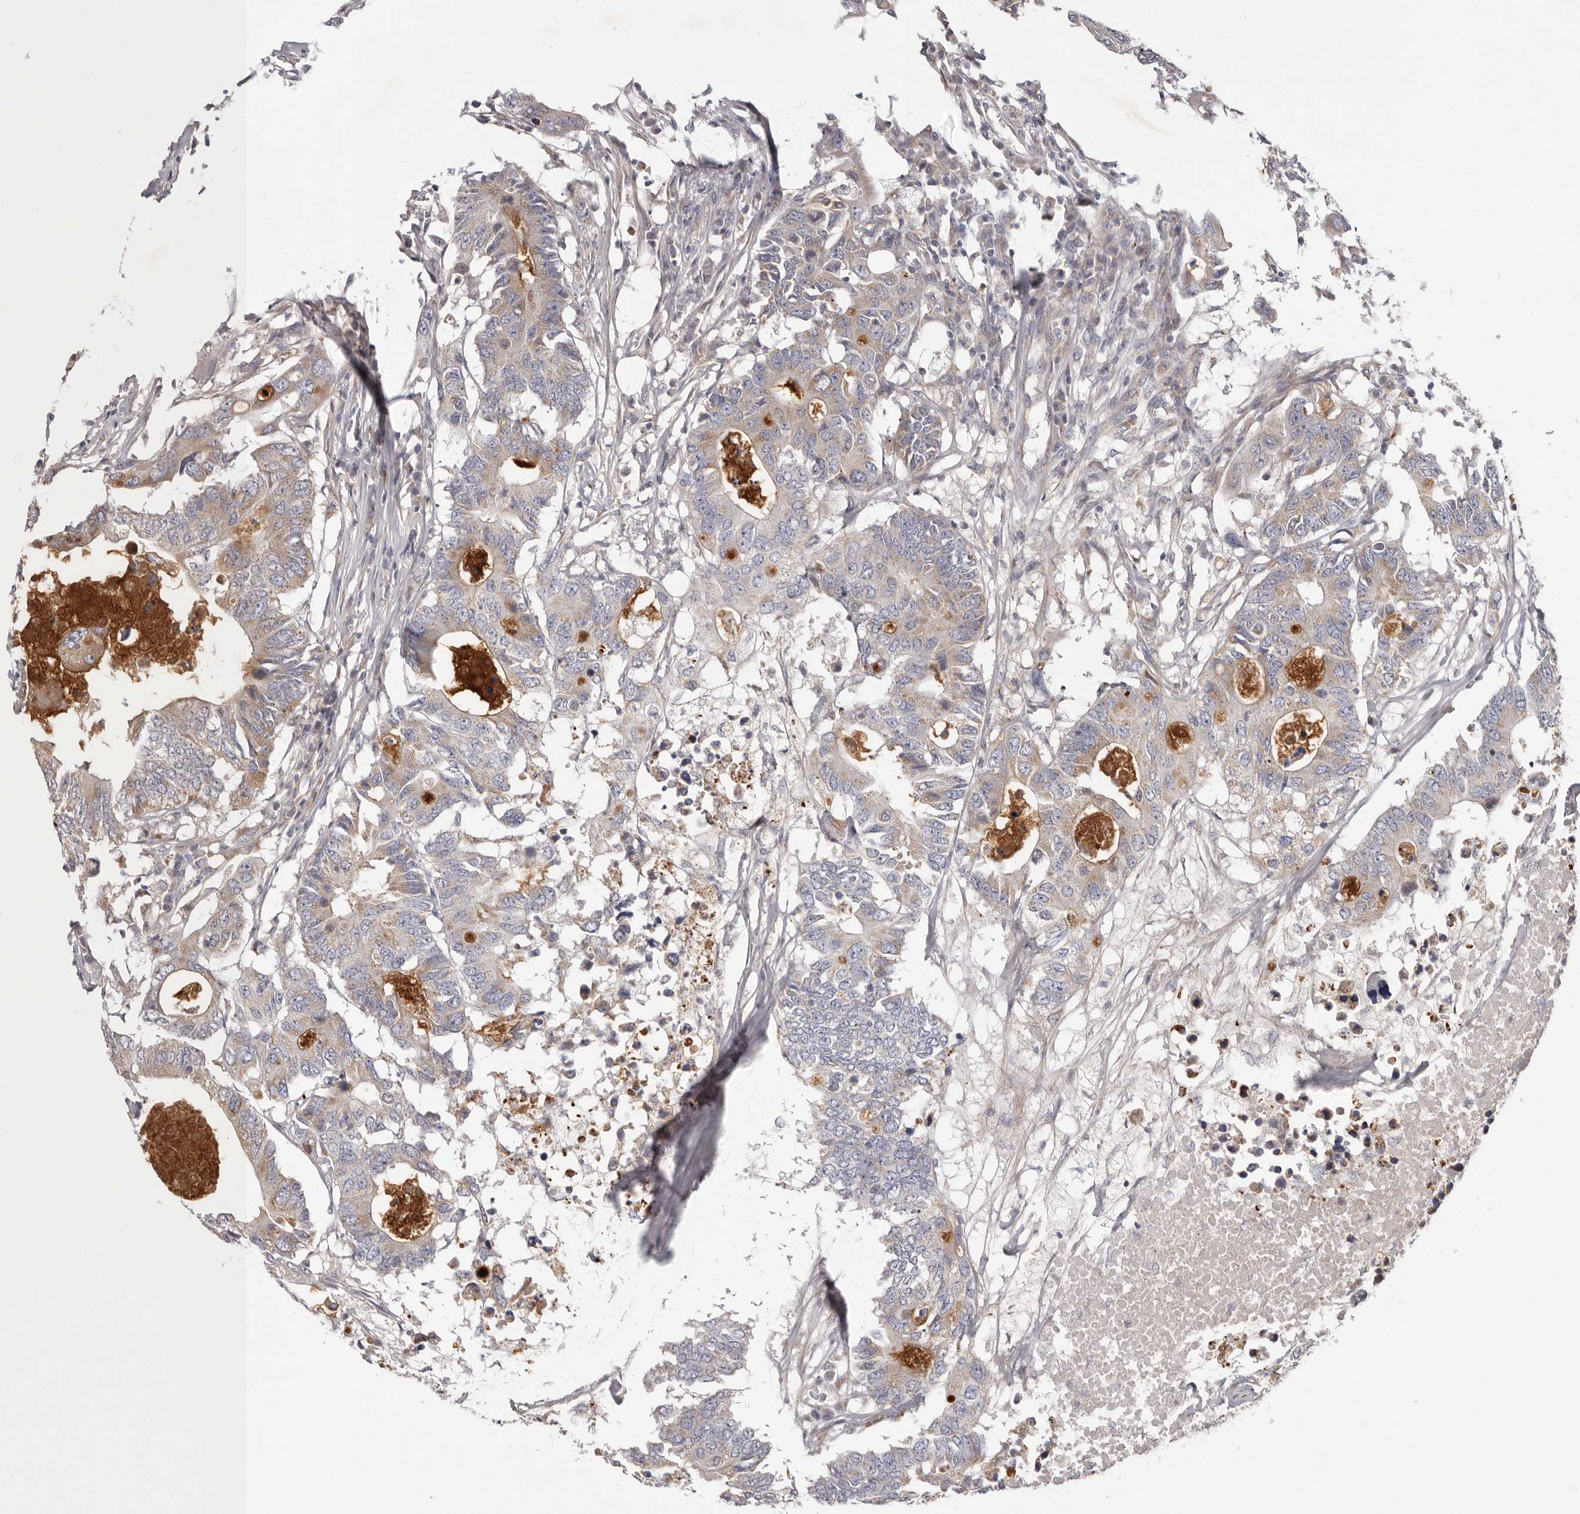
{"staining": {"intensity": "weak", "quantity": "25%-75%", "location": "cytoplasmic/membranous"}, "tissue": "colorectal cancer", "cell_type": "Tumor cells", "image_type": "cancer", "snomed": [{"axis": "morphology", "description": "Adenocarcinoma, NOS"}, {"axis": "topography", "description": "Colon"}], "caption": "This is a histology image of immunohistochemistry staining of colorectal cancer (adenocarcinoma), which shows weak expression in the cytoplasmic/membranous of tumor cells.", "gene": "MRPS10", "patient": {"sex": "male", "age": 71}}